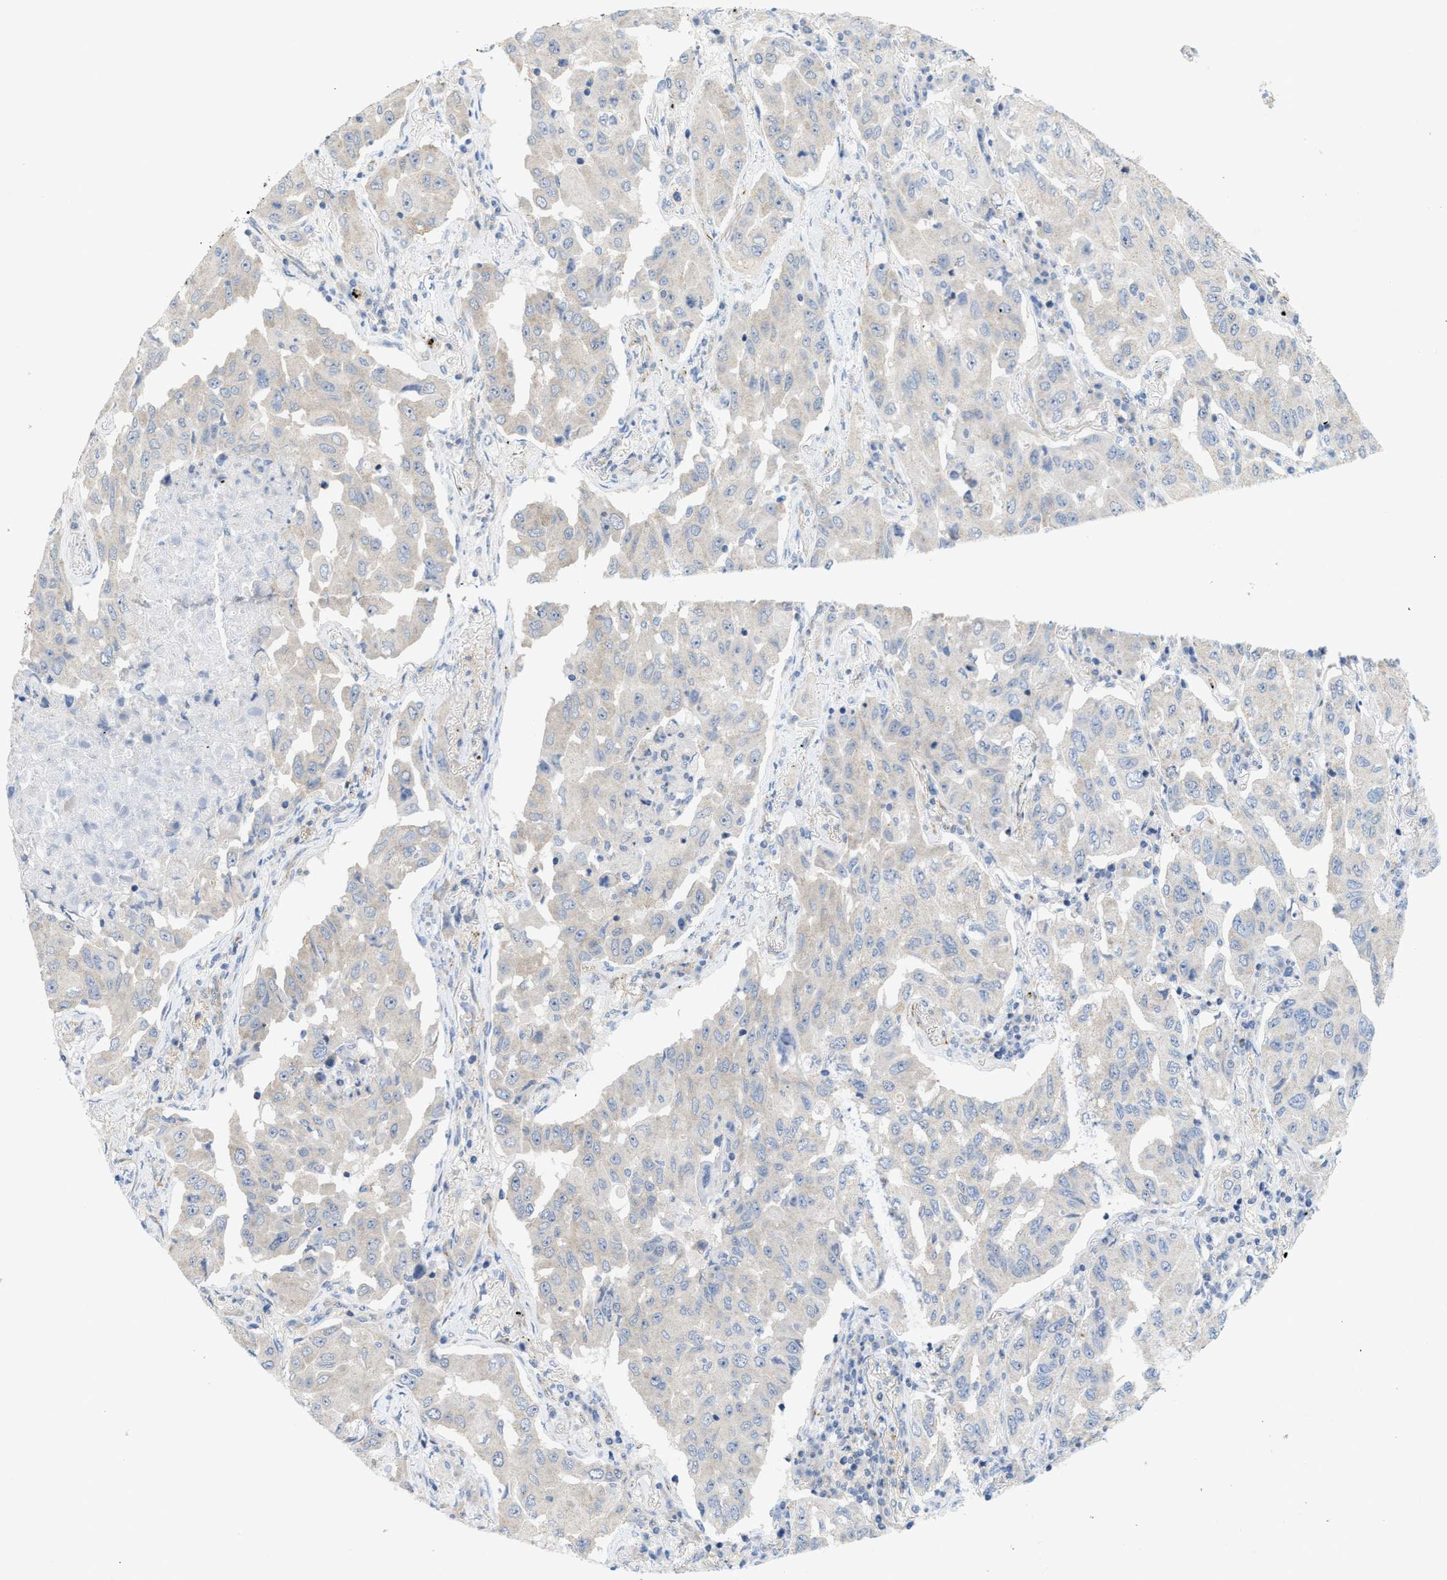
{"staining": {"intensity": "negative", "quantity": "none", "location": "none"}, "tissue": "lung cancer", "cell_type": "Tumor cells", "image_type": "cancer", "snomed": [{"axis": "morphology", "description": "Adenocarcinoma, NOS"}, {"axis": "topography", "description": "Lung"}], "caption": "Immunohistochemistry image of neoplastic tissue: lung cancer stained with DAB (3,3'-diaminobenzidine) shows no significant protein positivity in tumor cells. (DAB immunohistochemistry (IHC) with hematoxylin counter stain).", "gene": "UBAP2", "patient": {"sex": "female", "age": 65}}